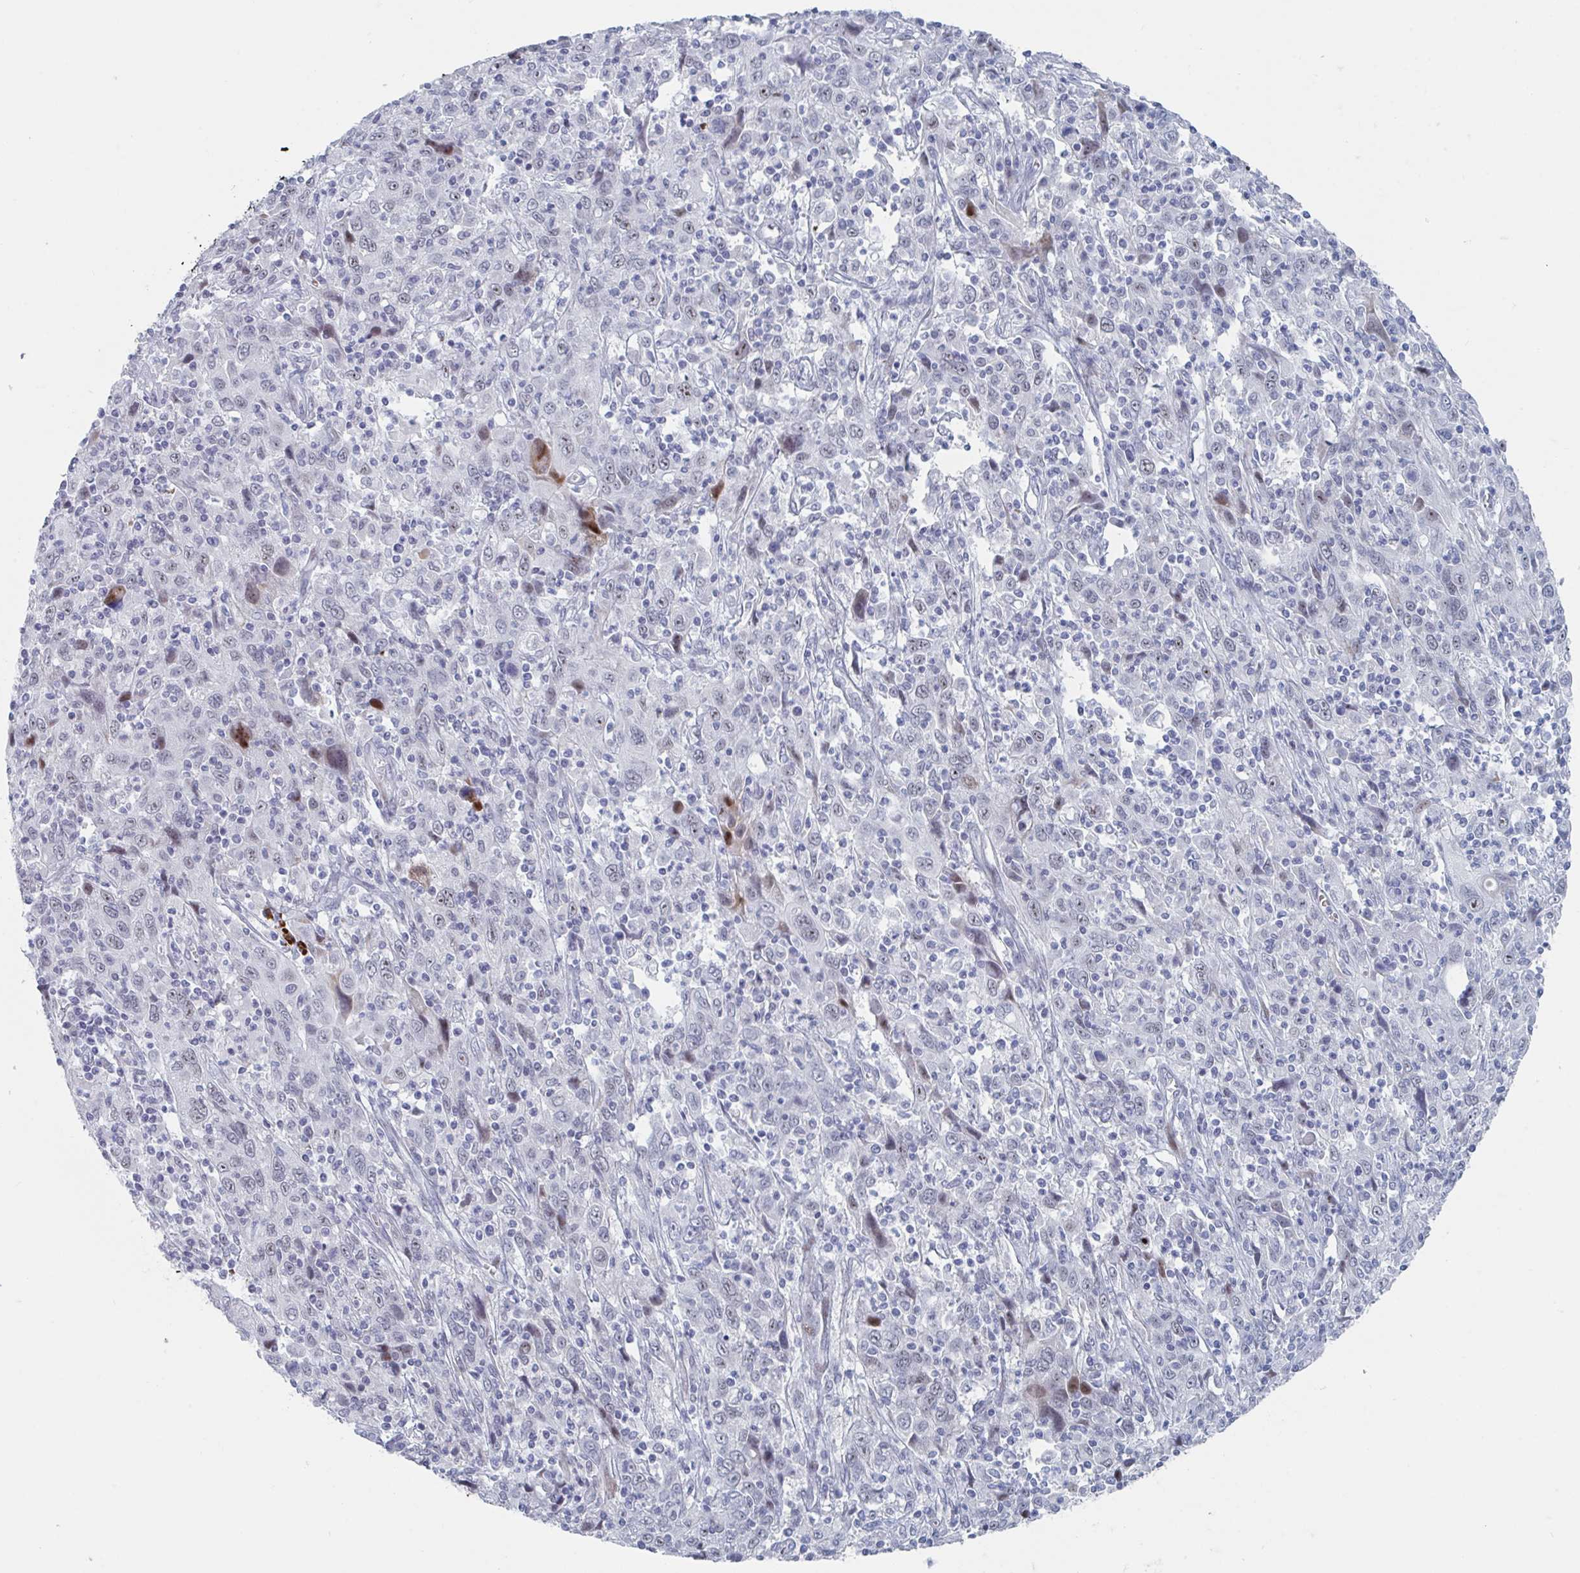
{"staining": {"intensity": "weak", "quantity": "<25%", "location": "nuclear"}, "tissue": "cervical cancer", "cell_type": "Tumor cells", "image_type": "cancer", "snomed": [{"axis": "morphology", "description": "Squamous cell carcinoma, NOS"}, {"axis": "topography", "description": "Cervix"}], "caption": "This photomicrograph is of cervical cancer (squamous cell carcinoma) stained with IHC to label a protein in brown with the nuclei are counter-stained blue. There is no positivity in tumor cells.", "gene": "NR1H2", "patient": {"sex": "female", "age": 46}}